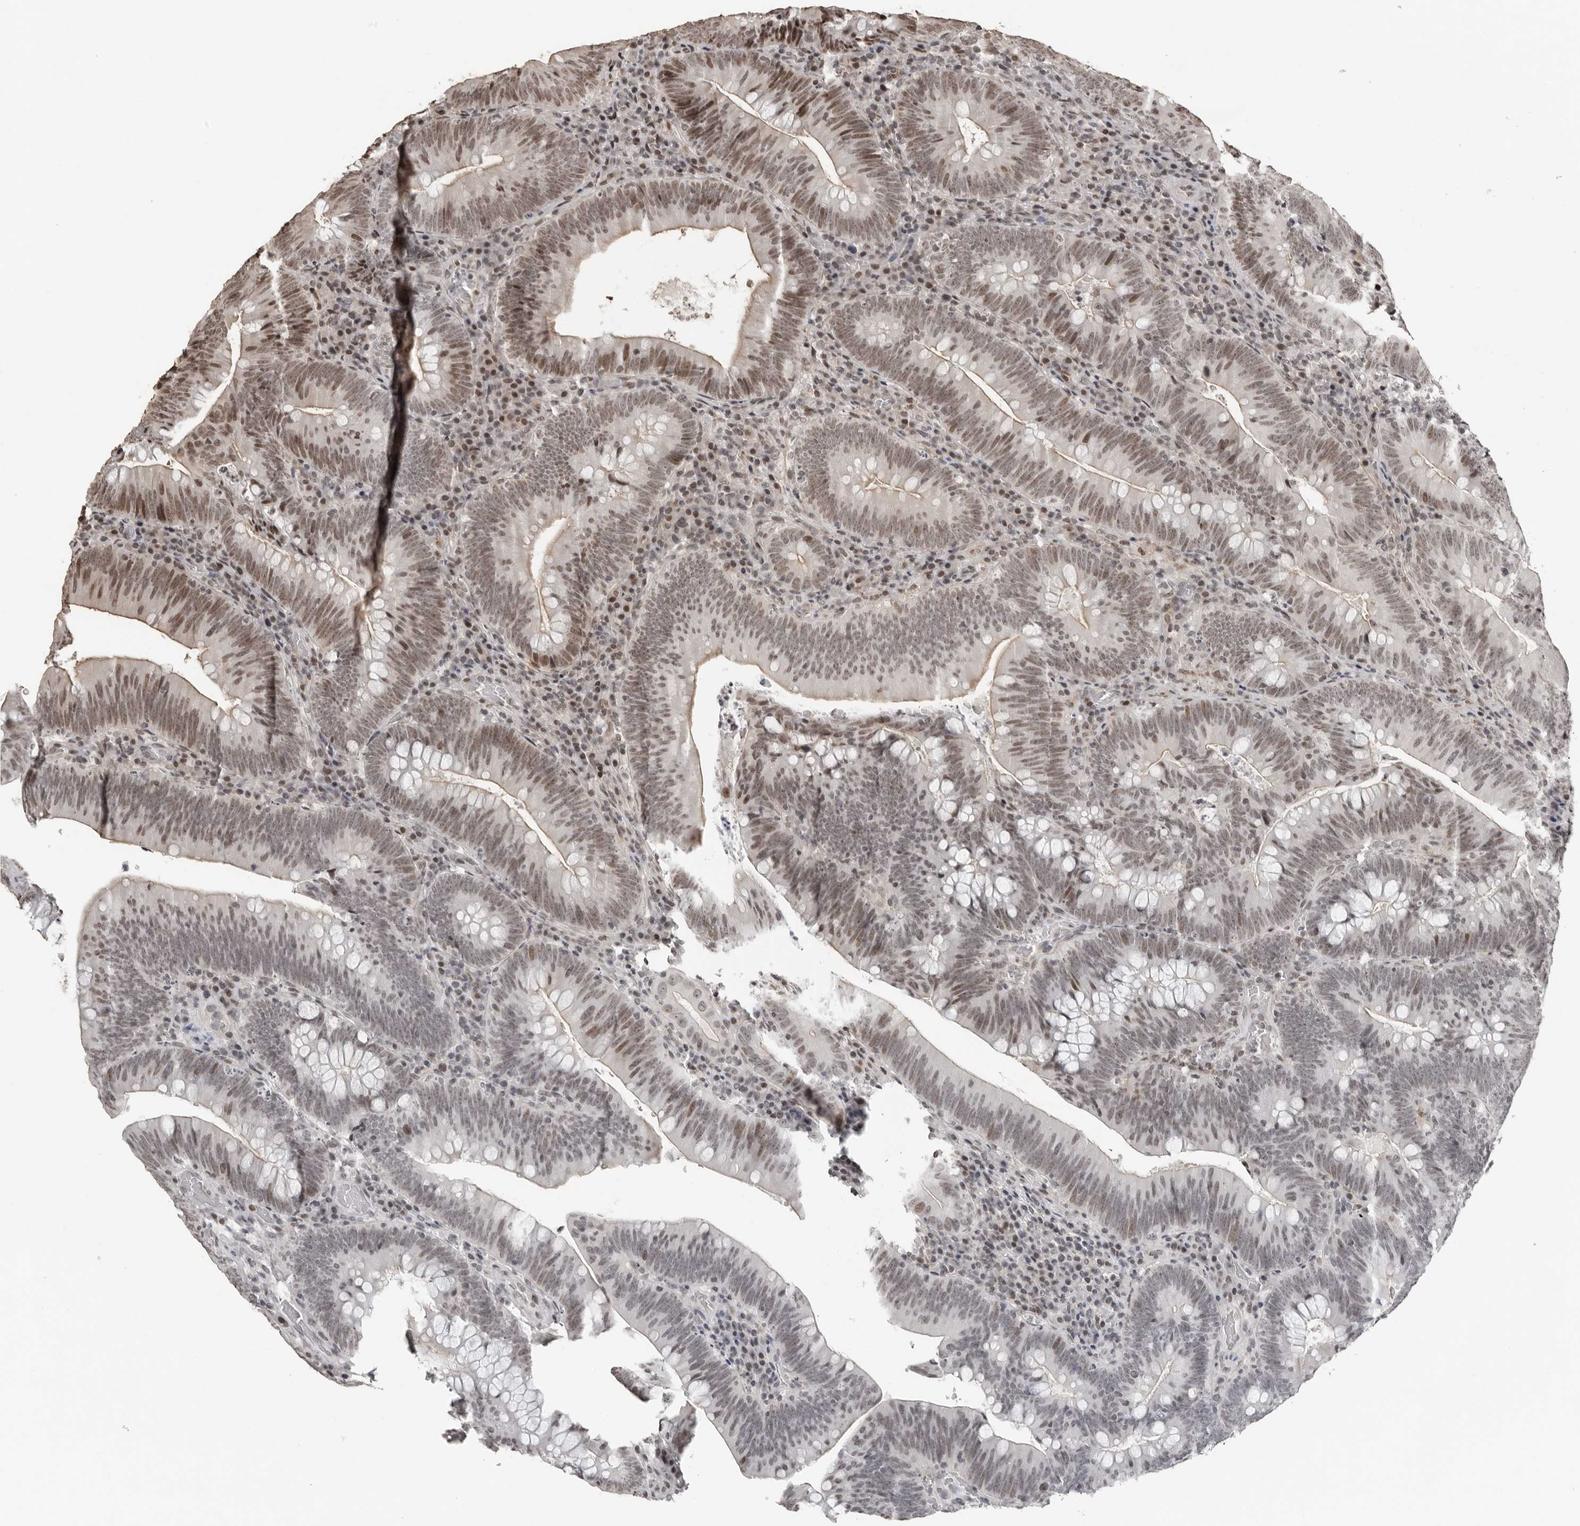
{"staining": {"intensity": "weak", "quantity": "25%-75%", "location": "nuclear"}, "tissue": "colorectal cancer", "cell_type": "Tumor cells", "image_type": "cancer", "snomed": [{"axis": "morphology", "description": "Normal tissue, NOS"}, {"axis": "topography", "description": "Colon"}], "caption": "High-magnification brightfield microscopy of colorectal cancer stained with DAB (3,3'-diaminobenzidine) (brown) and counterstained with hematoxylin (blue). tumor cells exhibit weak nuclear staining is seen in about25%-75% of cells.", "gene": "ORC1", "patient": {"sex": "female", "age": 82}}